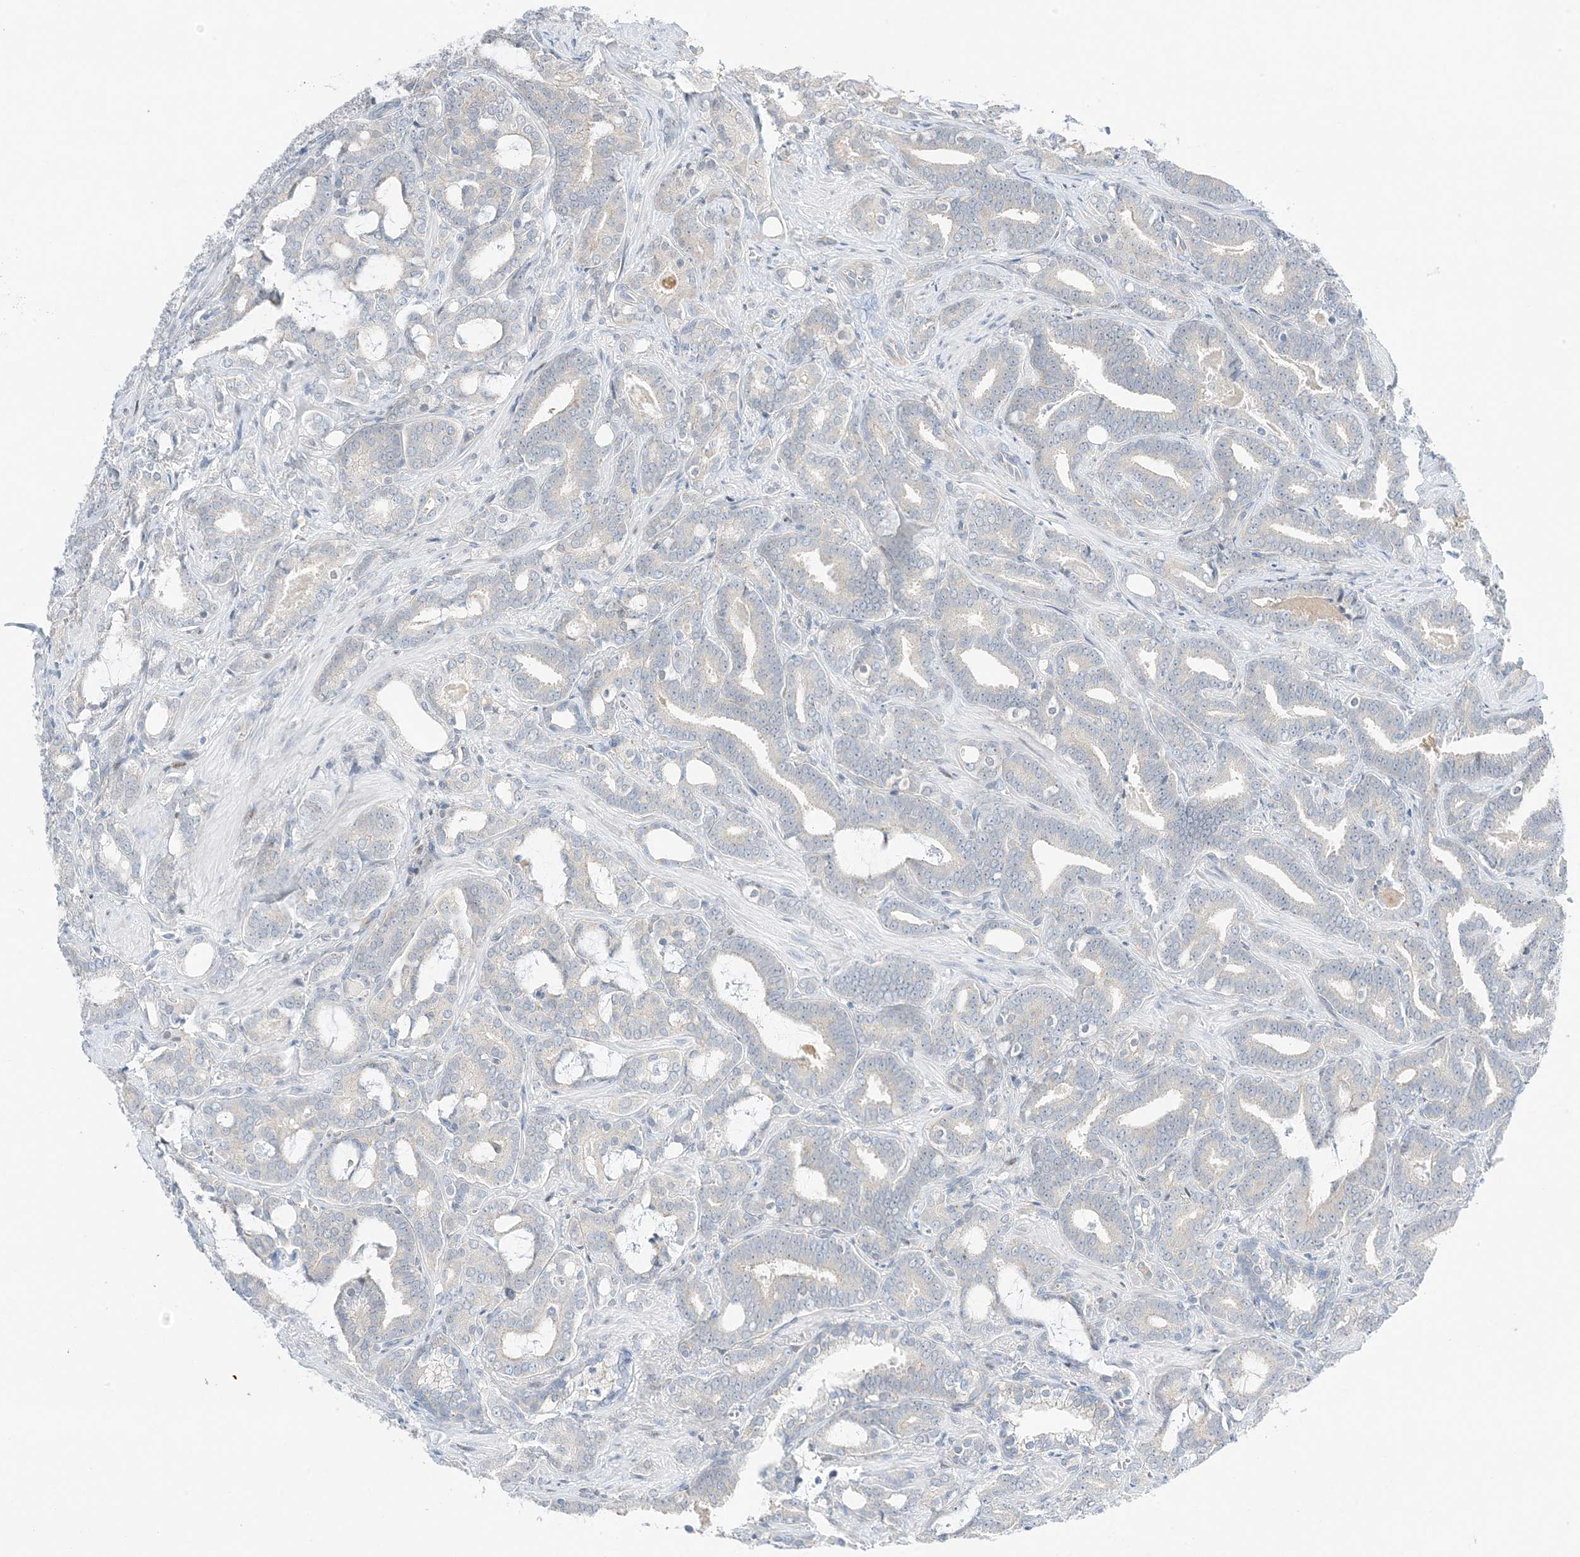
{"staining": {"intensity": "negative", "quantity": "none", "location": "none"}, "tissue": "prostate cancer", "cell_type": "Tumor cells", "image_type": "cancer", "snomed": [{"axis": "morphology", "description": "Adenocarcinoma, High grade"}, {"axis": "topography", "description": "Prostate and seminal vesicle, NOS"}], "caption": "The micrograph shows no staining of tumor cells in high-grade adenocarcinoma (prostate). The staining is performed using DAB (3,3'-diaminobenzidine) brown chromogen with nuclei counter-stained in using hematoxylin.", "gene": "KIFBP", "patient": {"sex": "male", "age": 67}}